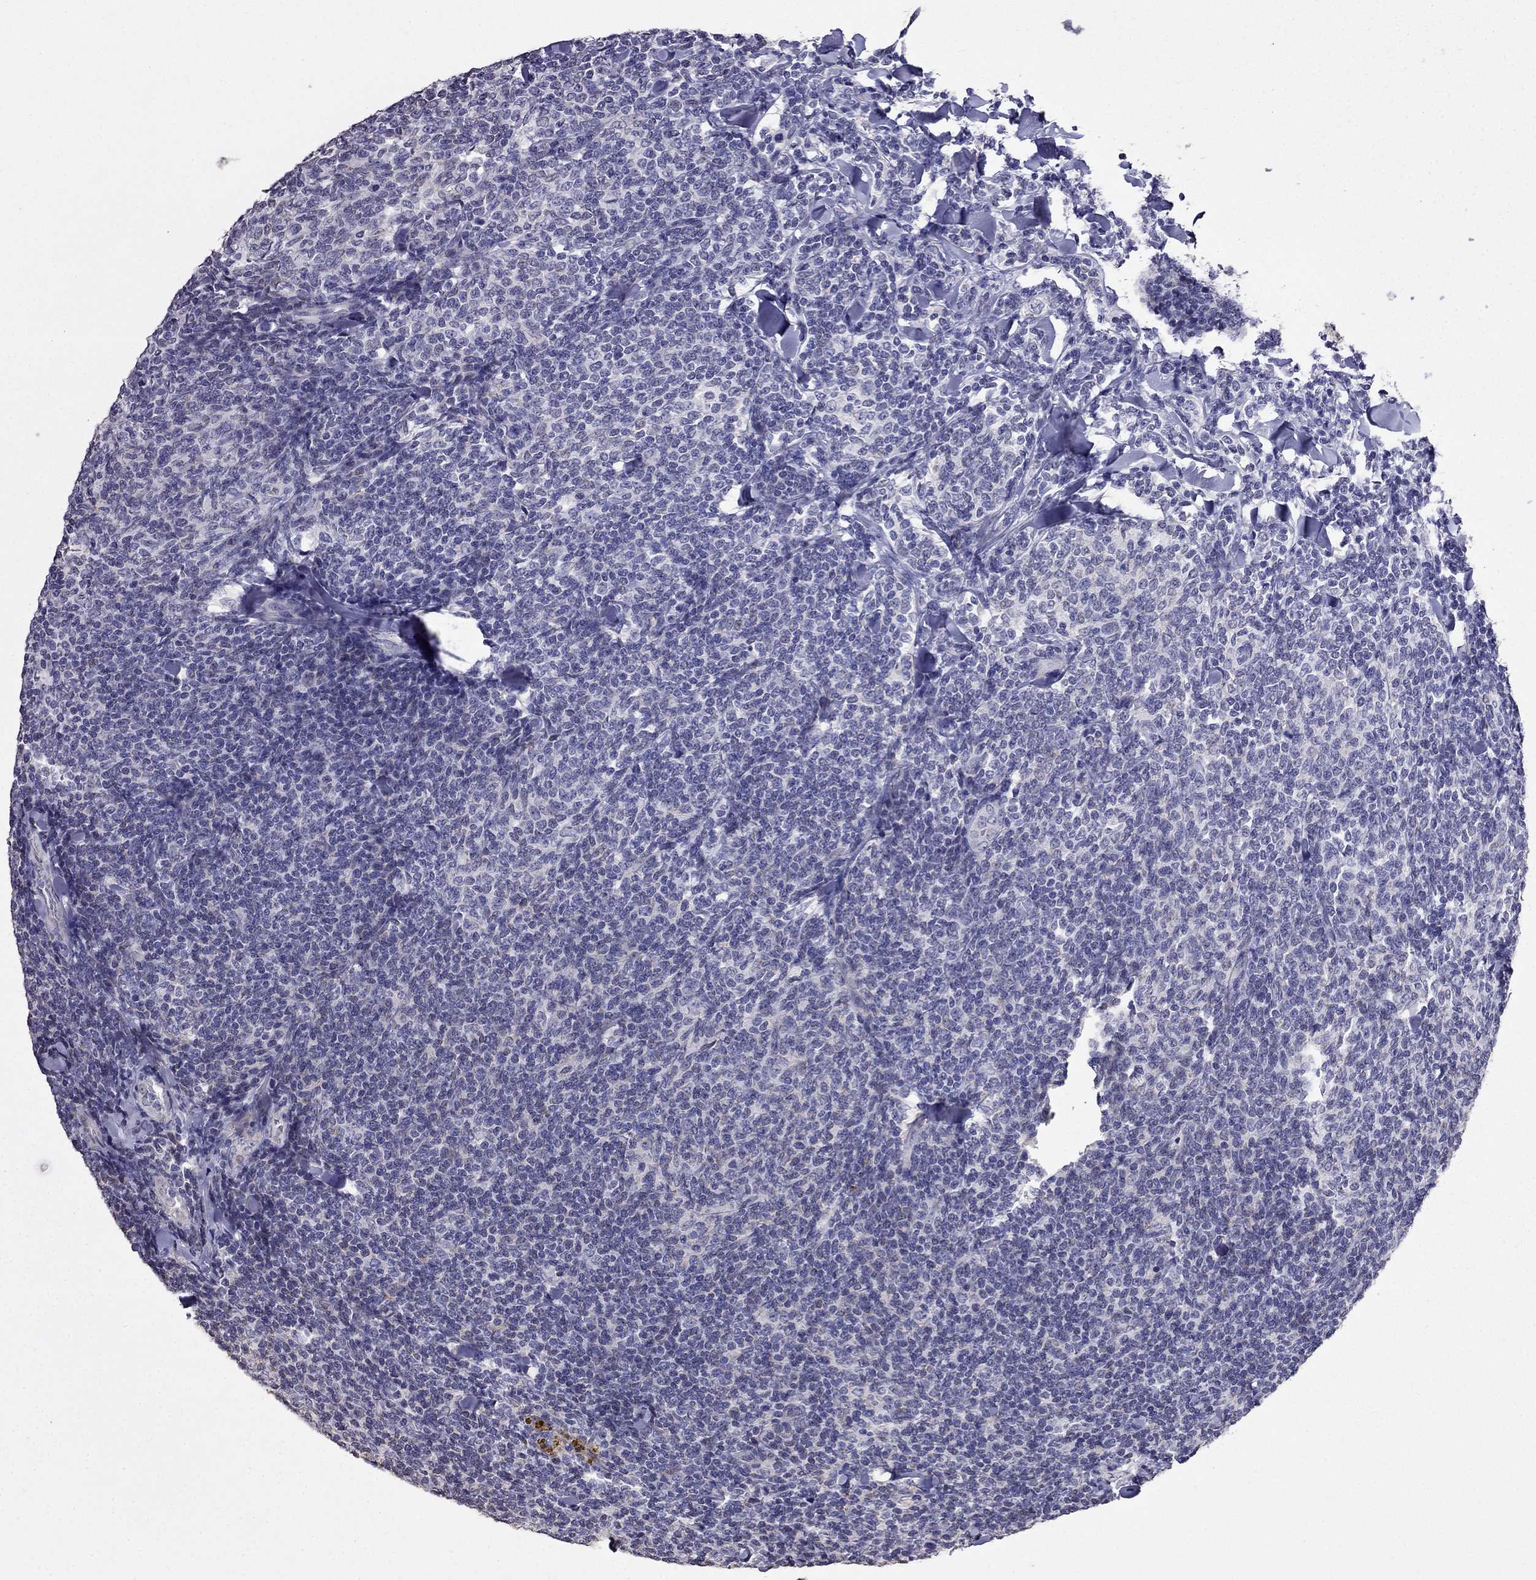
{"staining": {"intensity": "negative", "quantity": "none", "location": "none"}, "tissue": "lymphoma", "cell_type": "Tumor cells", "image_type": "cancer", "snomed": [{"axis": "morphology", "description": "Malignant lymphoma, non-Hodgkin's type, Low grade"}, {"axis": "topography", "description": "Lymph node"}], "caption": "This is an immunohistochemistry image of human malignant lymphoma, non-Hodgkin's type (low-grade). There is no staining in tumor cells.", "gene": "AK5", "patient": {"sex": "female", "age": 56}}